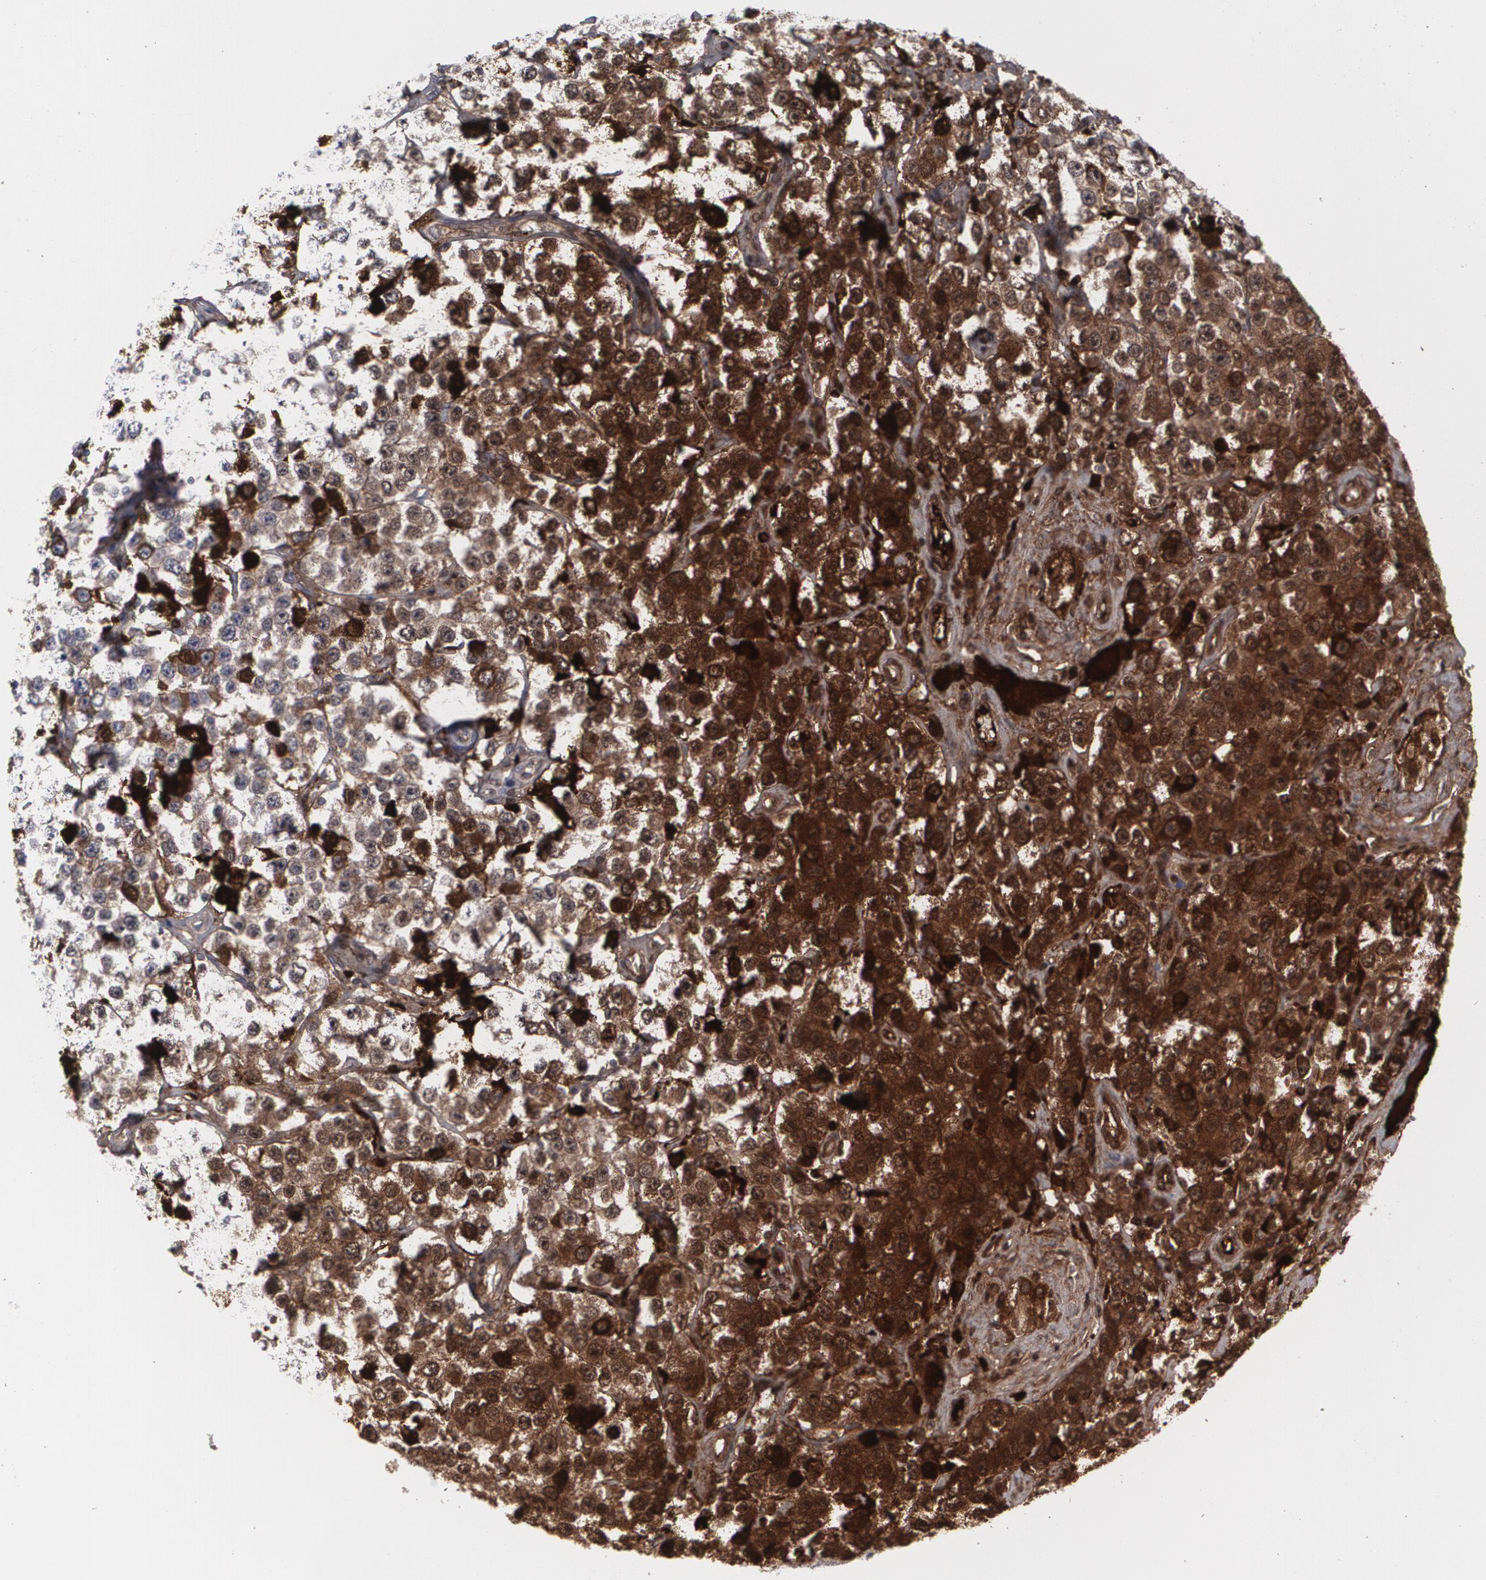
{"staining": {"intensity": "weak", "quantity": "25%-75%", "location": "cytoplasmic/membranous"}, "tissue": "testis cancer", "cell_type": "Tumor cells", "image_type": "cancer", "snomed": [{"axis": "morphology", "description": "Seminoma, NOS"}, {"axis": "topography", "description": "Testis"}], "caption": "Immunohistochemical staining of testis seminoma reveals low levels of weak cytoplasmic/membranous expression in about 25%-75% of tumor cells.", "gene": "LRG1", "patient": {"sex": "male", "age": 52}}